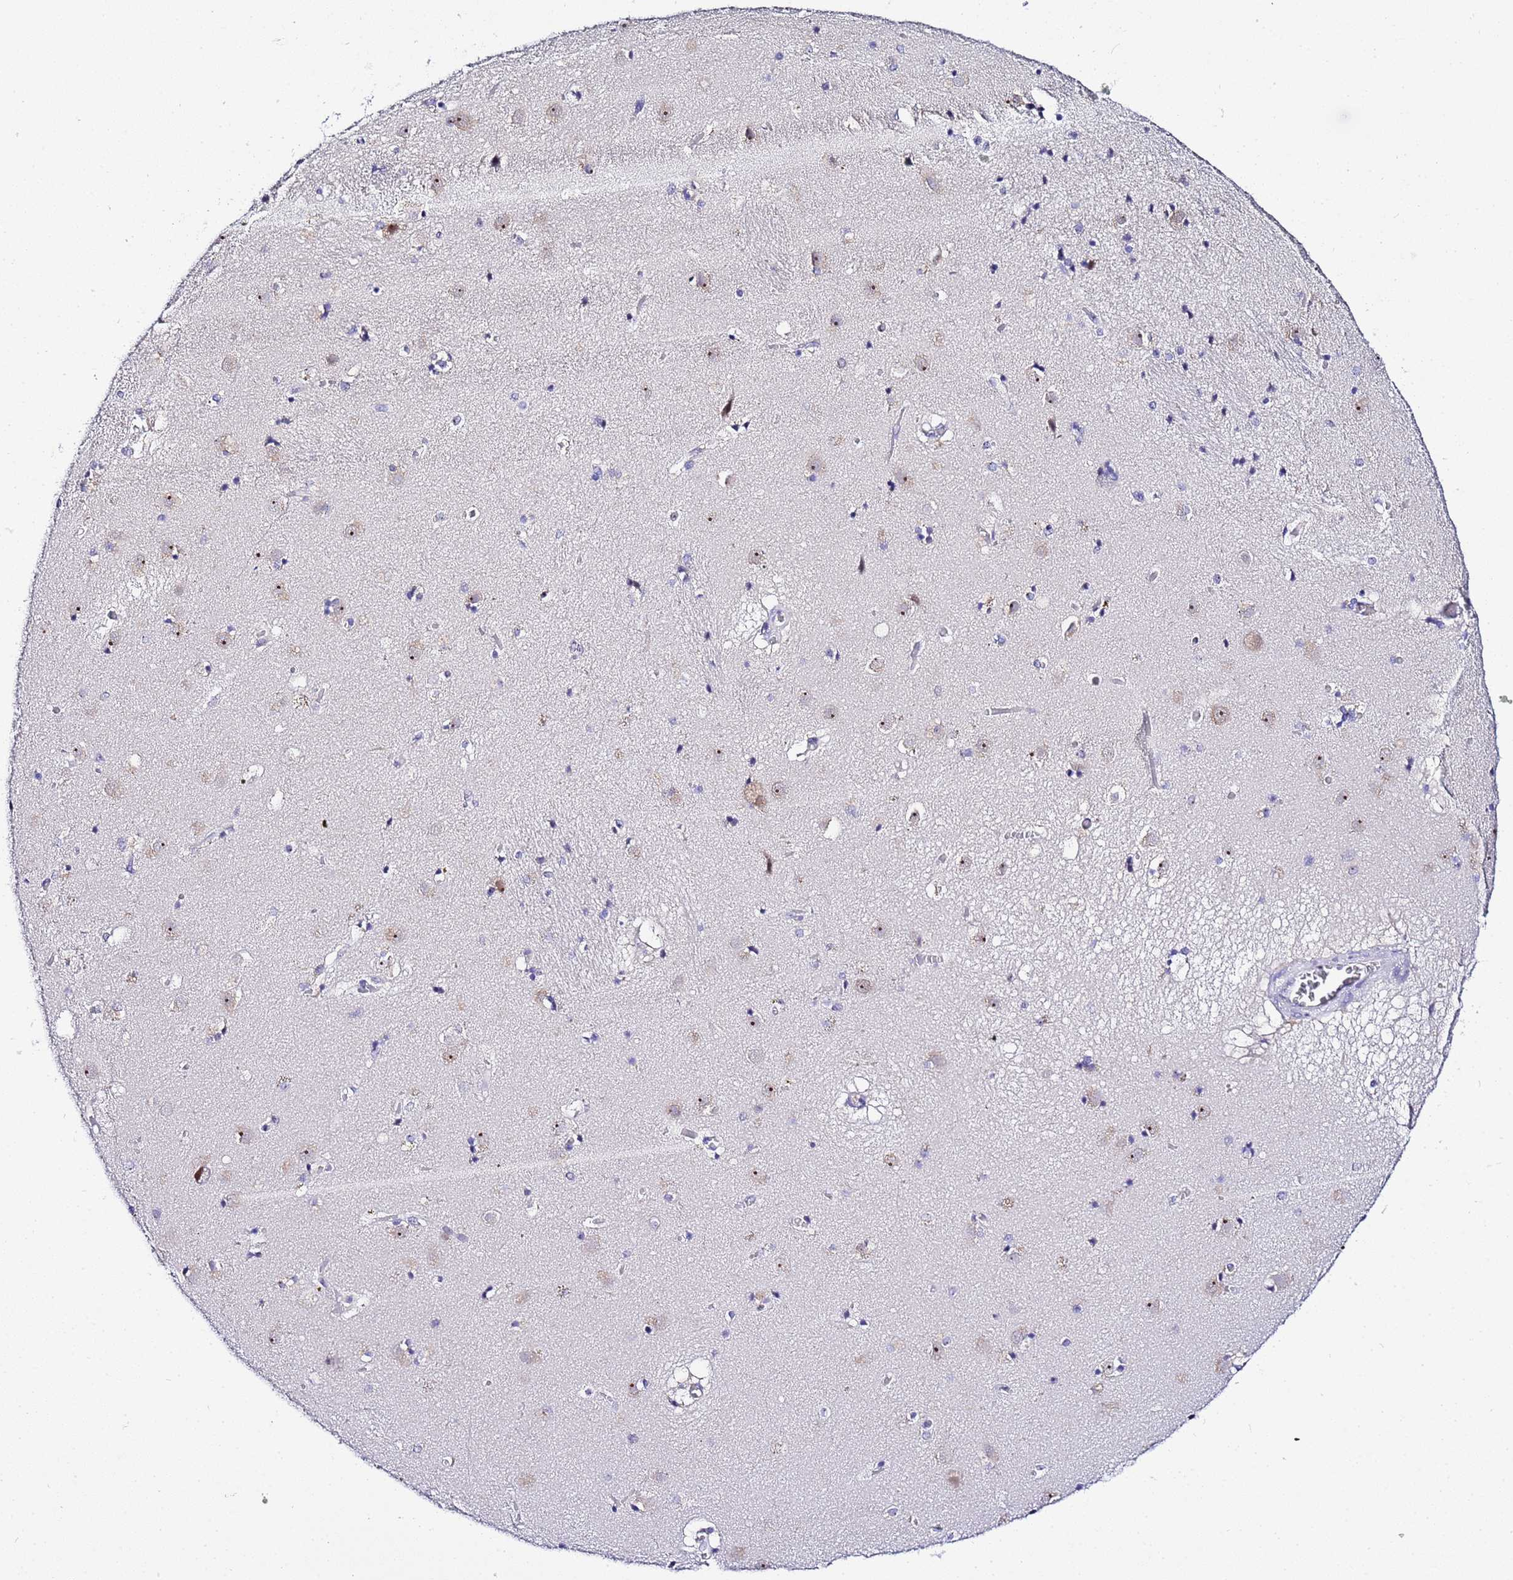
{"staining": {"intensity": "negative", "quantity": "none", "location": "none"}, "tissue": "caudate", "cell_type": "Glial cells", "image_type": "normal", "snomed": [{"axis": "morphology", "description": "Normal tissue, NOS"}, {"axis": "topography", "description": "Lateral ventricle wall"}], "caption": "An IHC micrograph of unremarkable caudate is shown. There is no staining in glial cells of caudate. (Immunohistochemistry, brightfield microscopy, high magnification).", "gene": "ACTL6B", "patient": {"sex": "male", "age": 70}}